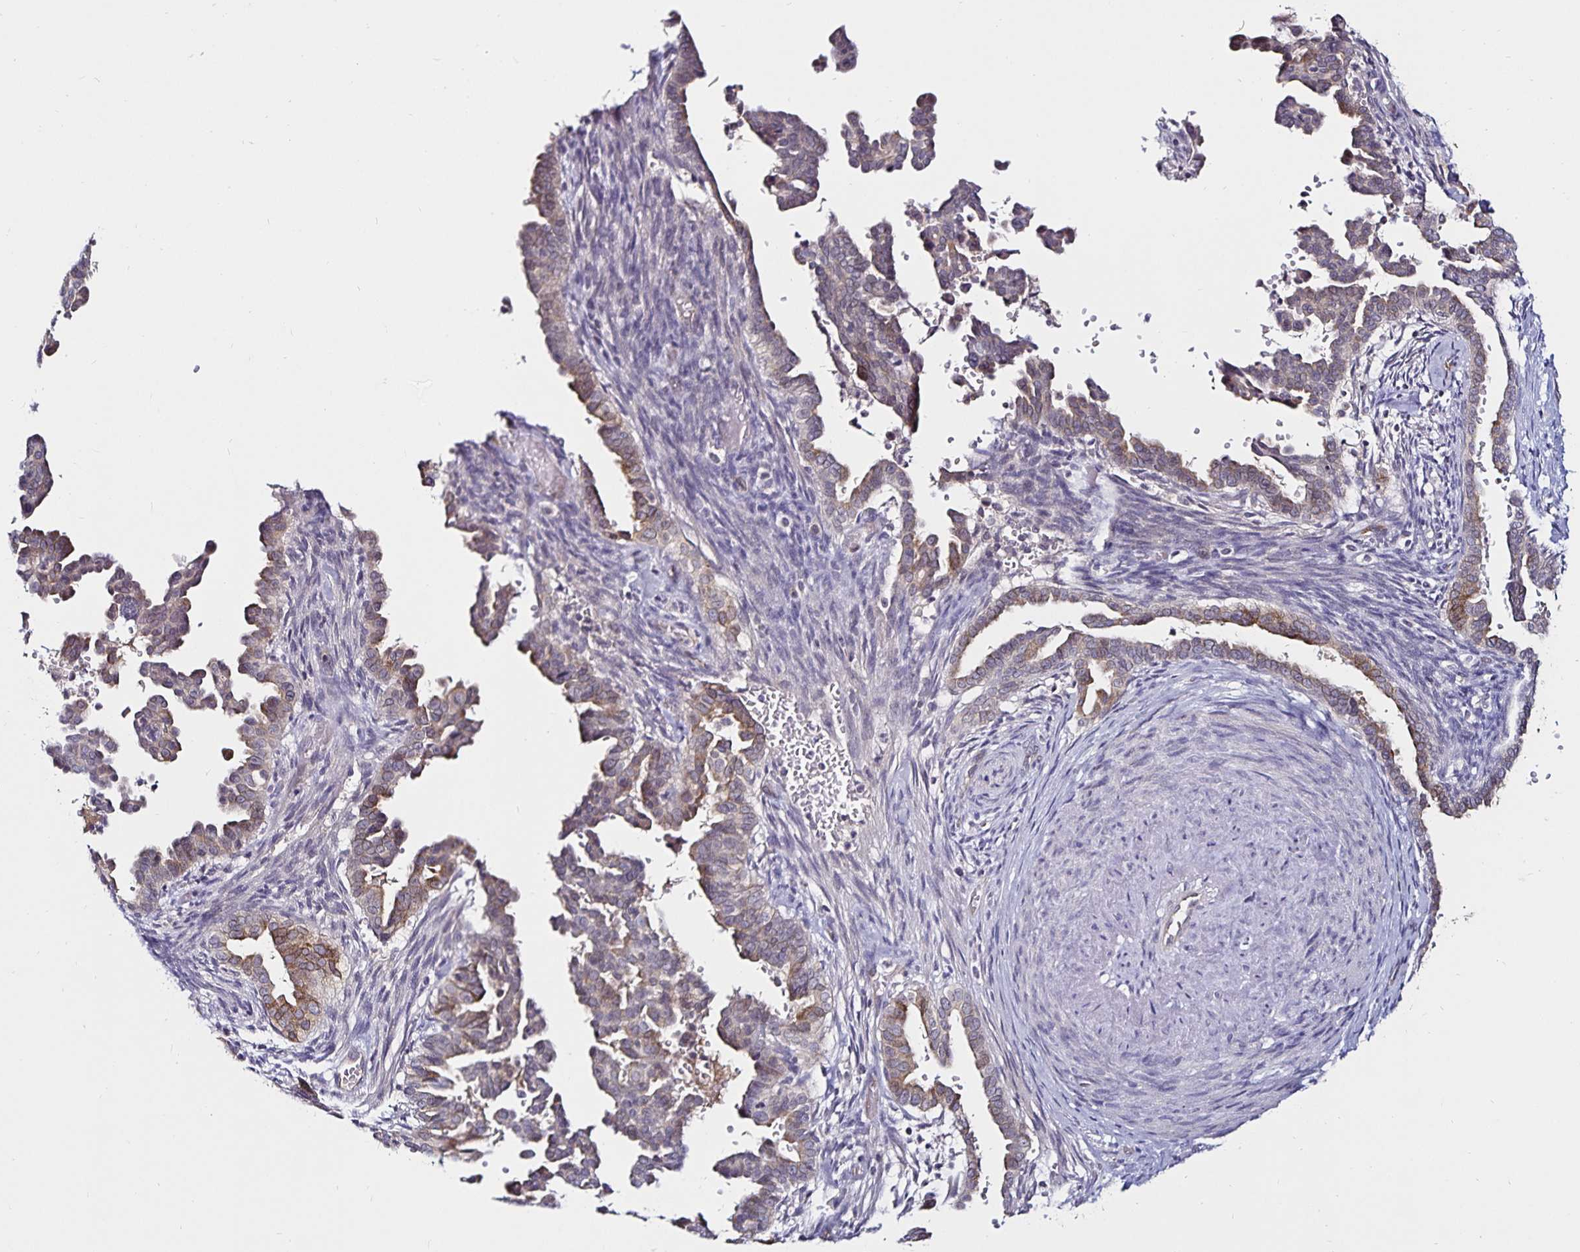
{"staining": {"intensity": "weak", "quantity": "25%-75%", "location": "cytoplasmic/membranous"}, "tissue": "cervical cancer", "cell_type": "Tumor cells", "image_type": "cancer", "snomed": [{"axis": "morphology", "description": "Adenocarcinoma, NOS"}, {"axis": "morphology", "description": "Adenocarcinoma, Low grade"}, {"axis": "topography", "description": "Cervix"}], "caption": "Protein expression analysis of human cervical adenocarcinoma reveals weak cytoplasmic/membranous expression in about 25%-75% of tumor cells.", "gene": "ACSL5", "patient": {"sex": "female", "age": 35}}